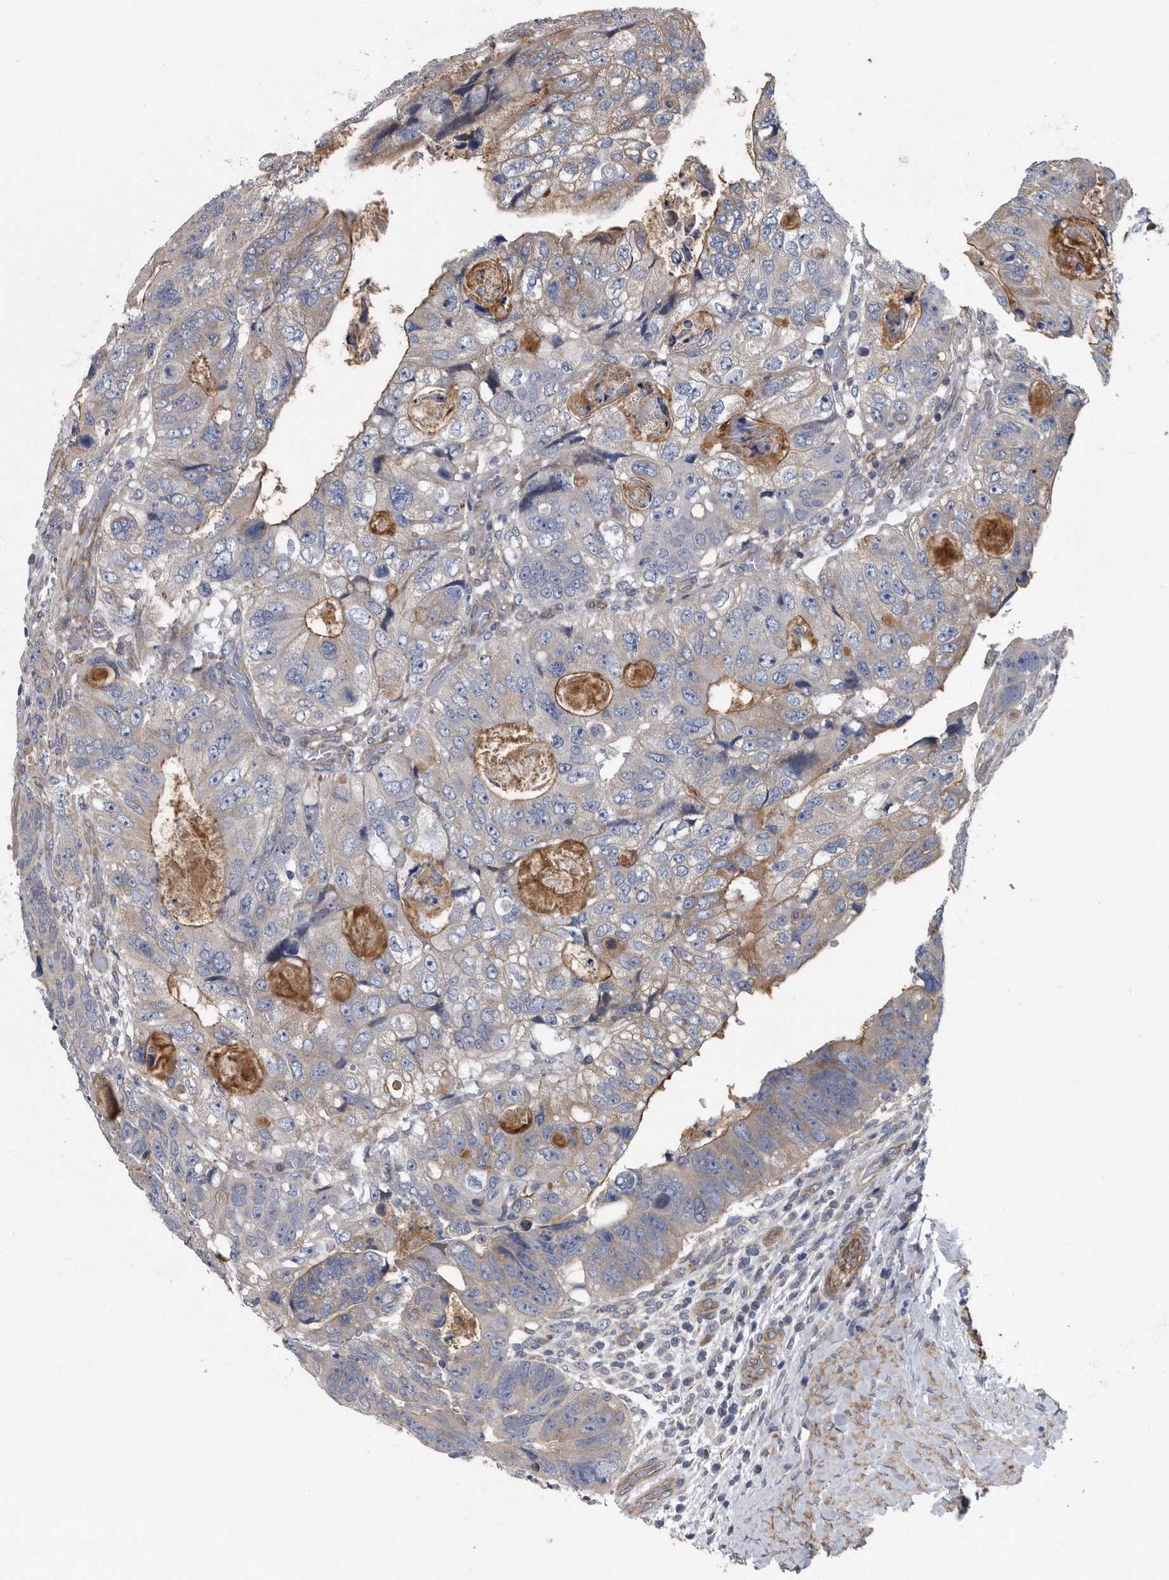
{"staining": {"intensity": "weak", "quantity": "<25%", "location": "cytoplasmic/membranous"}, "tissue": "colorectal cancer", "cell_type": "Tumor cells", "image_type": "cancer", "snomed": [{"axis": "morphology", "description": "Adenocarcinoma, NOS"}, {"axis": "topography", "description": "Rectum"}], "caption": "The histopathology image reveals no staining of tumor cells in colorectal cancer.", "gene": "ARMCX1", "patient": {"sex": "male", "age": 59}}